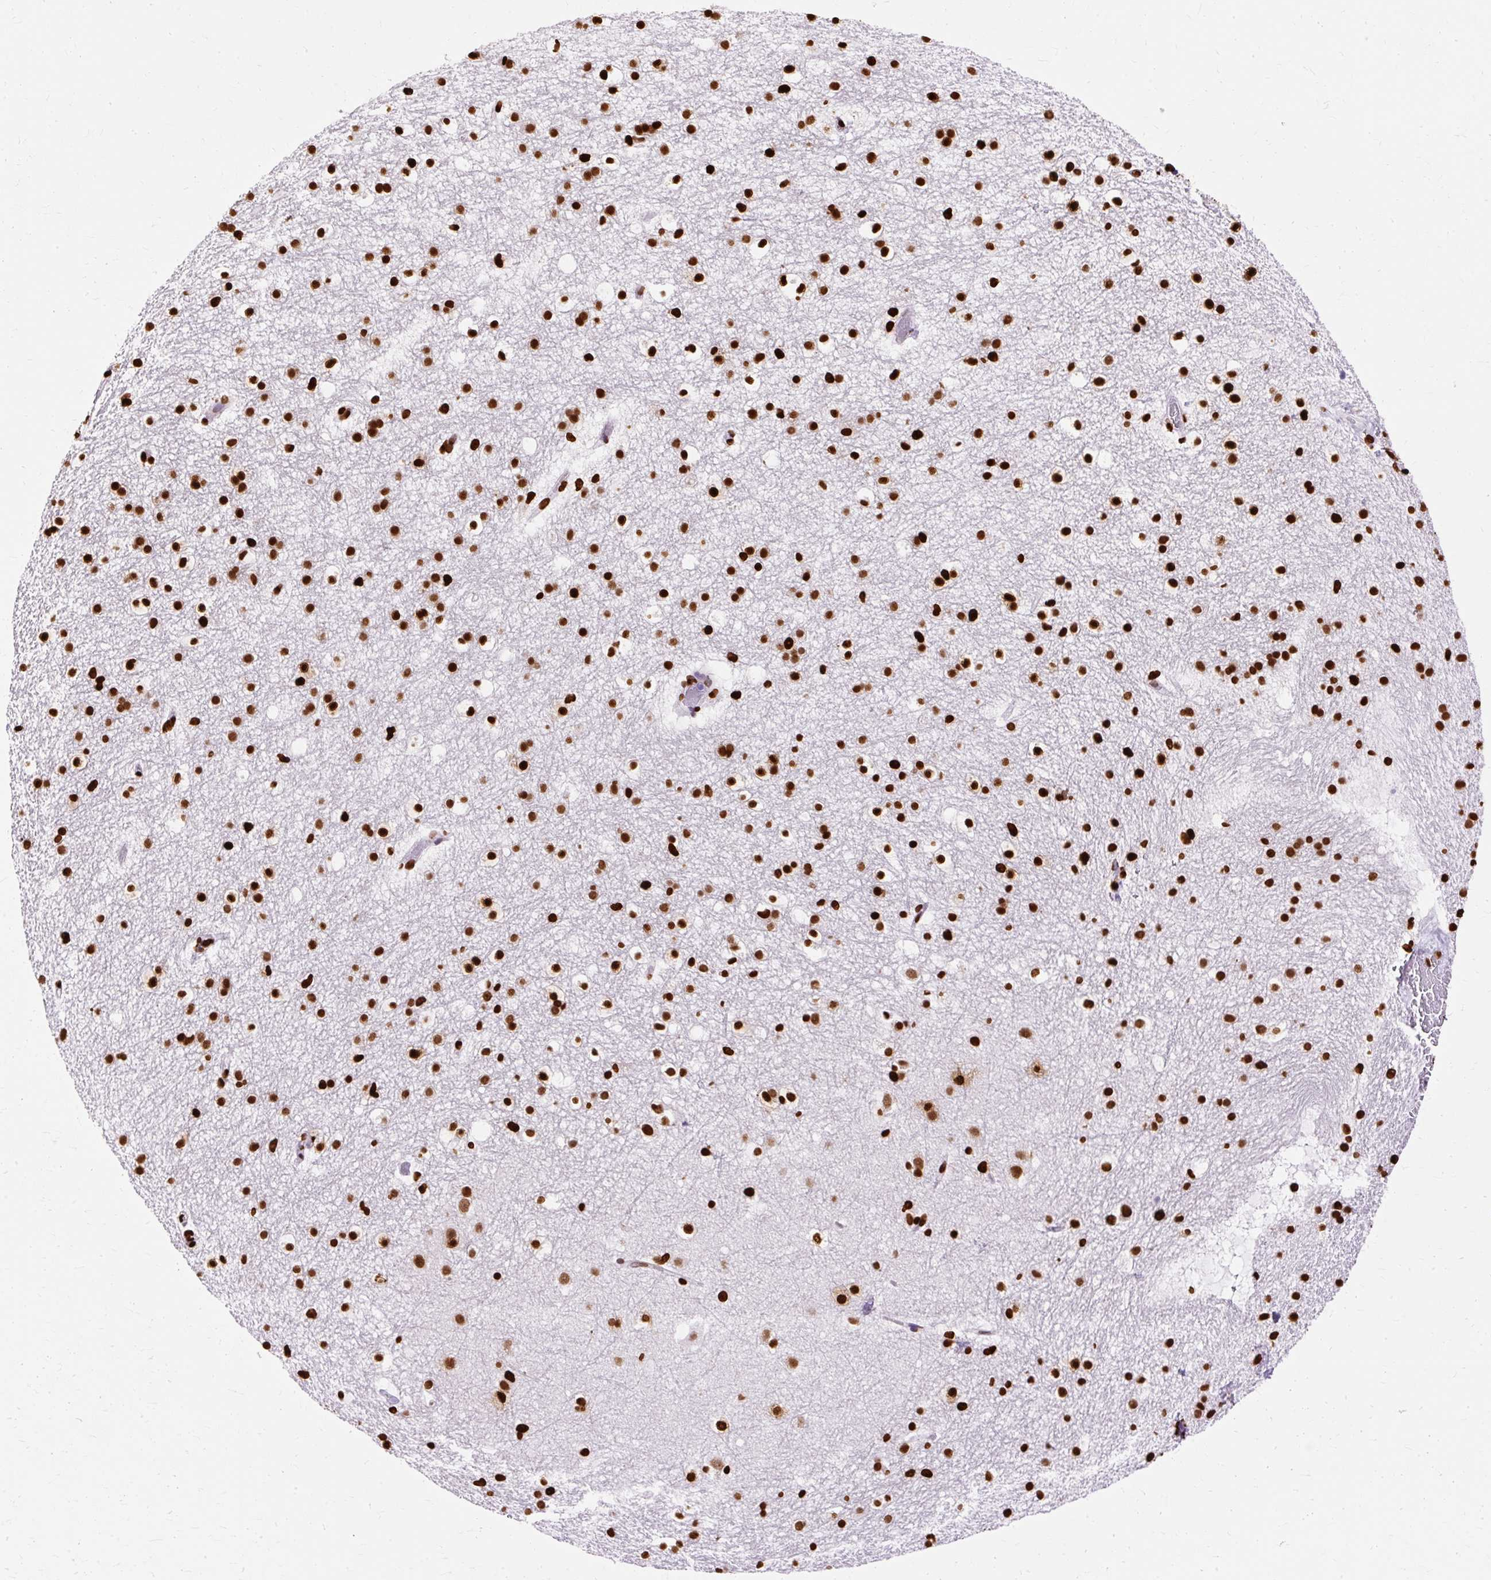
{"staining": {"intensity": "strong", "quantity": ">75%", "location": "nuclear"}, "tissue": "caudate", "cell_type": "Glial cells", "image_type": "normal", "snomed": [{"axis": "morphology", "description": "Normal tissue, NOS"}, {"axis": "topography", "description": "Lateral ventricle wall"}], "caption": "Protein staining displays strong nuclear expression in about >75% of glial cells in normal caudate.", "gene": "TMEM184C", "patient": {"sex": "male", "age": 37}}